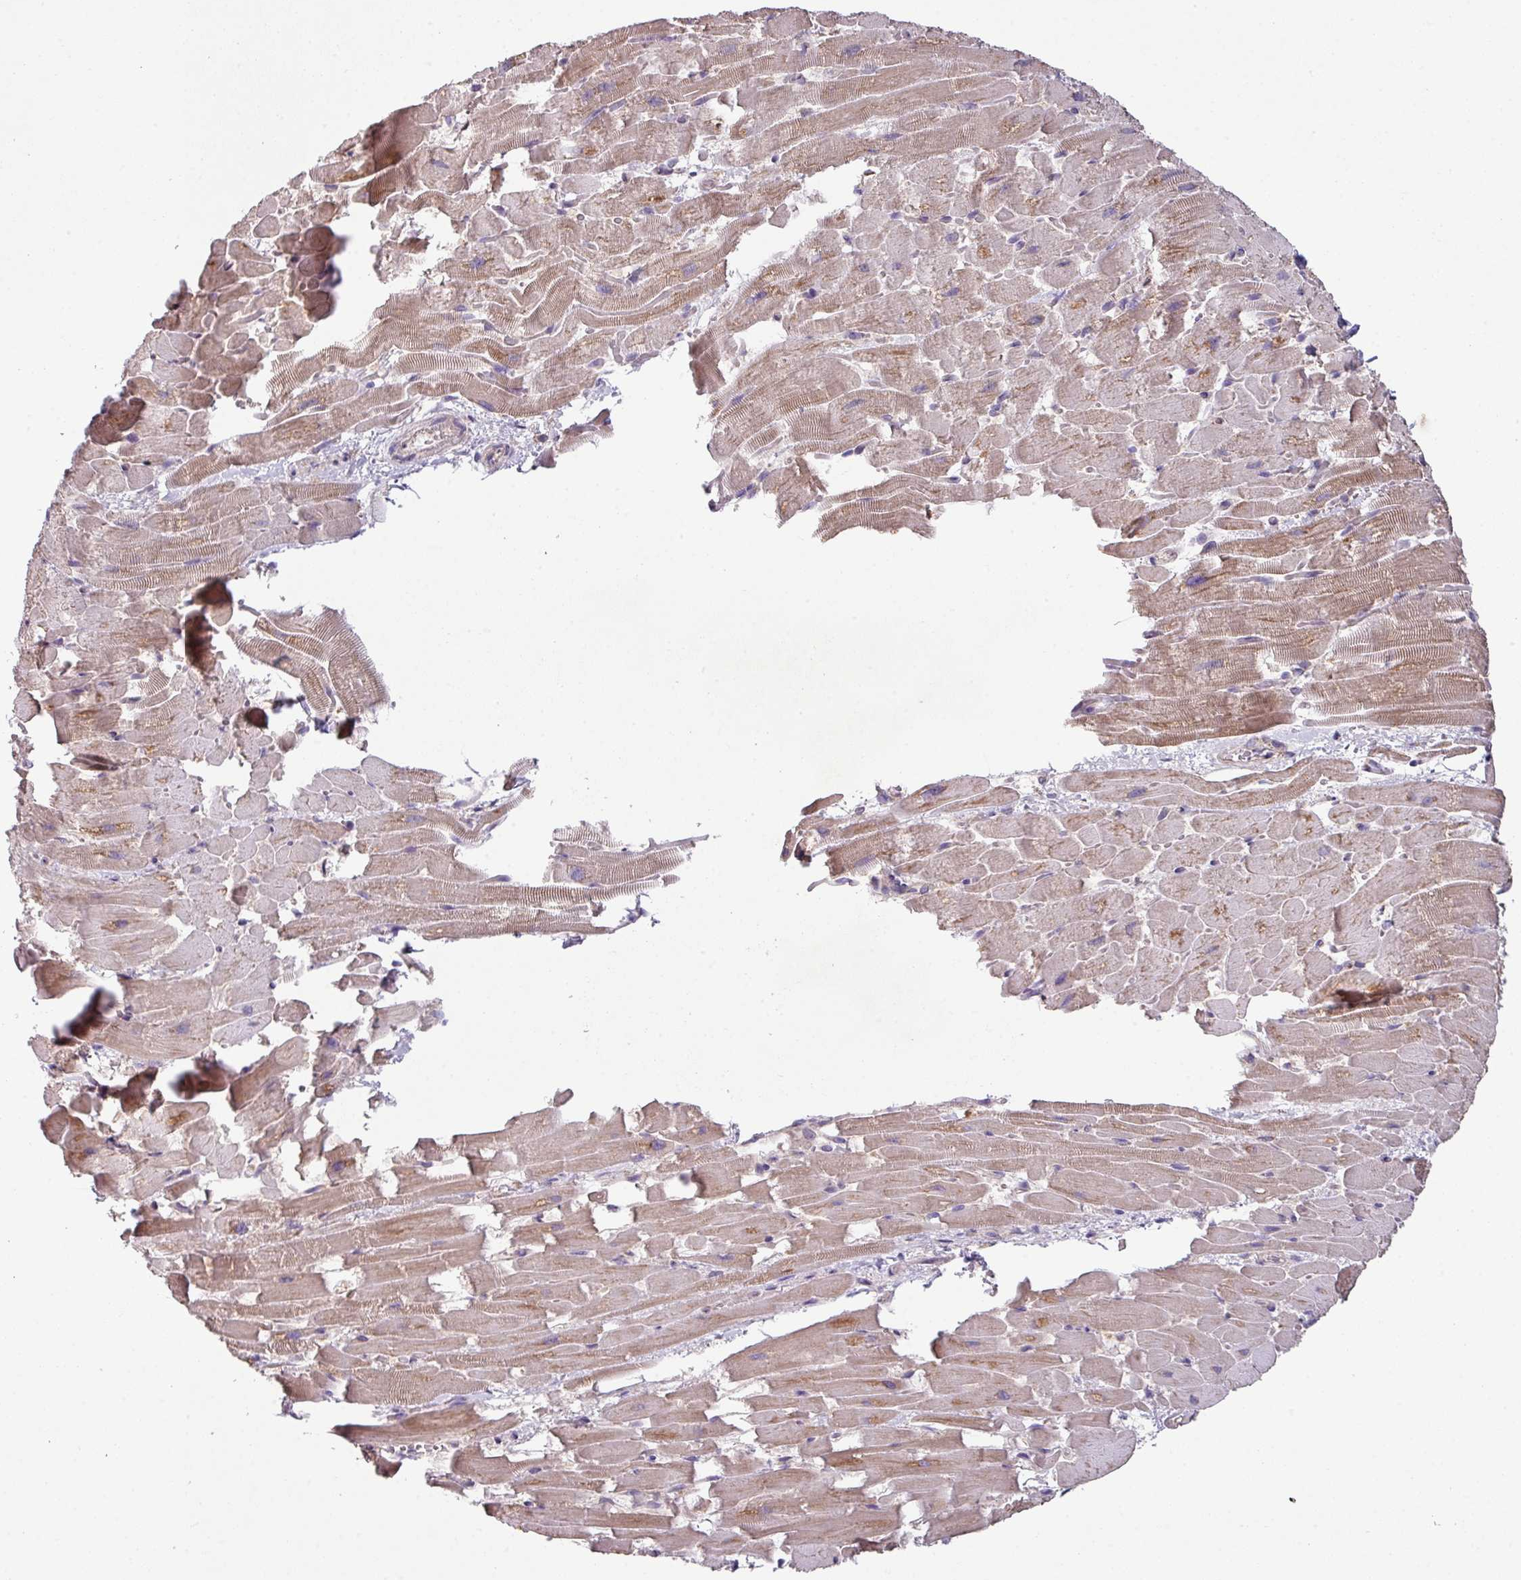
{"staining": {"intensity": "moderate", "quantity": ">75%", "location": "cytoplasmic/membranous"}, "tissue": "heart muscle", "cell_type": "Cardiomyocytes", "image_type": "normal", "snomed": [{"axis": "morphology", "description": "Normal tissue, NOS"}, {"axis": "topography", "description": "Heart"}], "caption": "Unremarkable heart muscle was stained to show a protein in brown. There is medium levels of moderate cytoplasmic/membranous expression in approximately >75% of cardiomyocytes.", "gene": "LRRC9", "patient": {"sex": "male", "age": 37}}